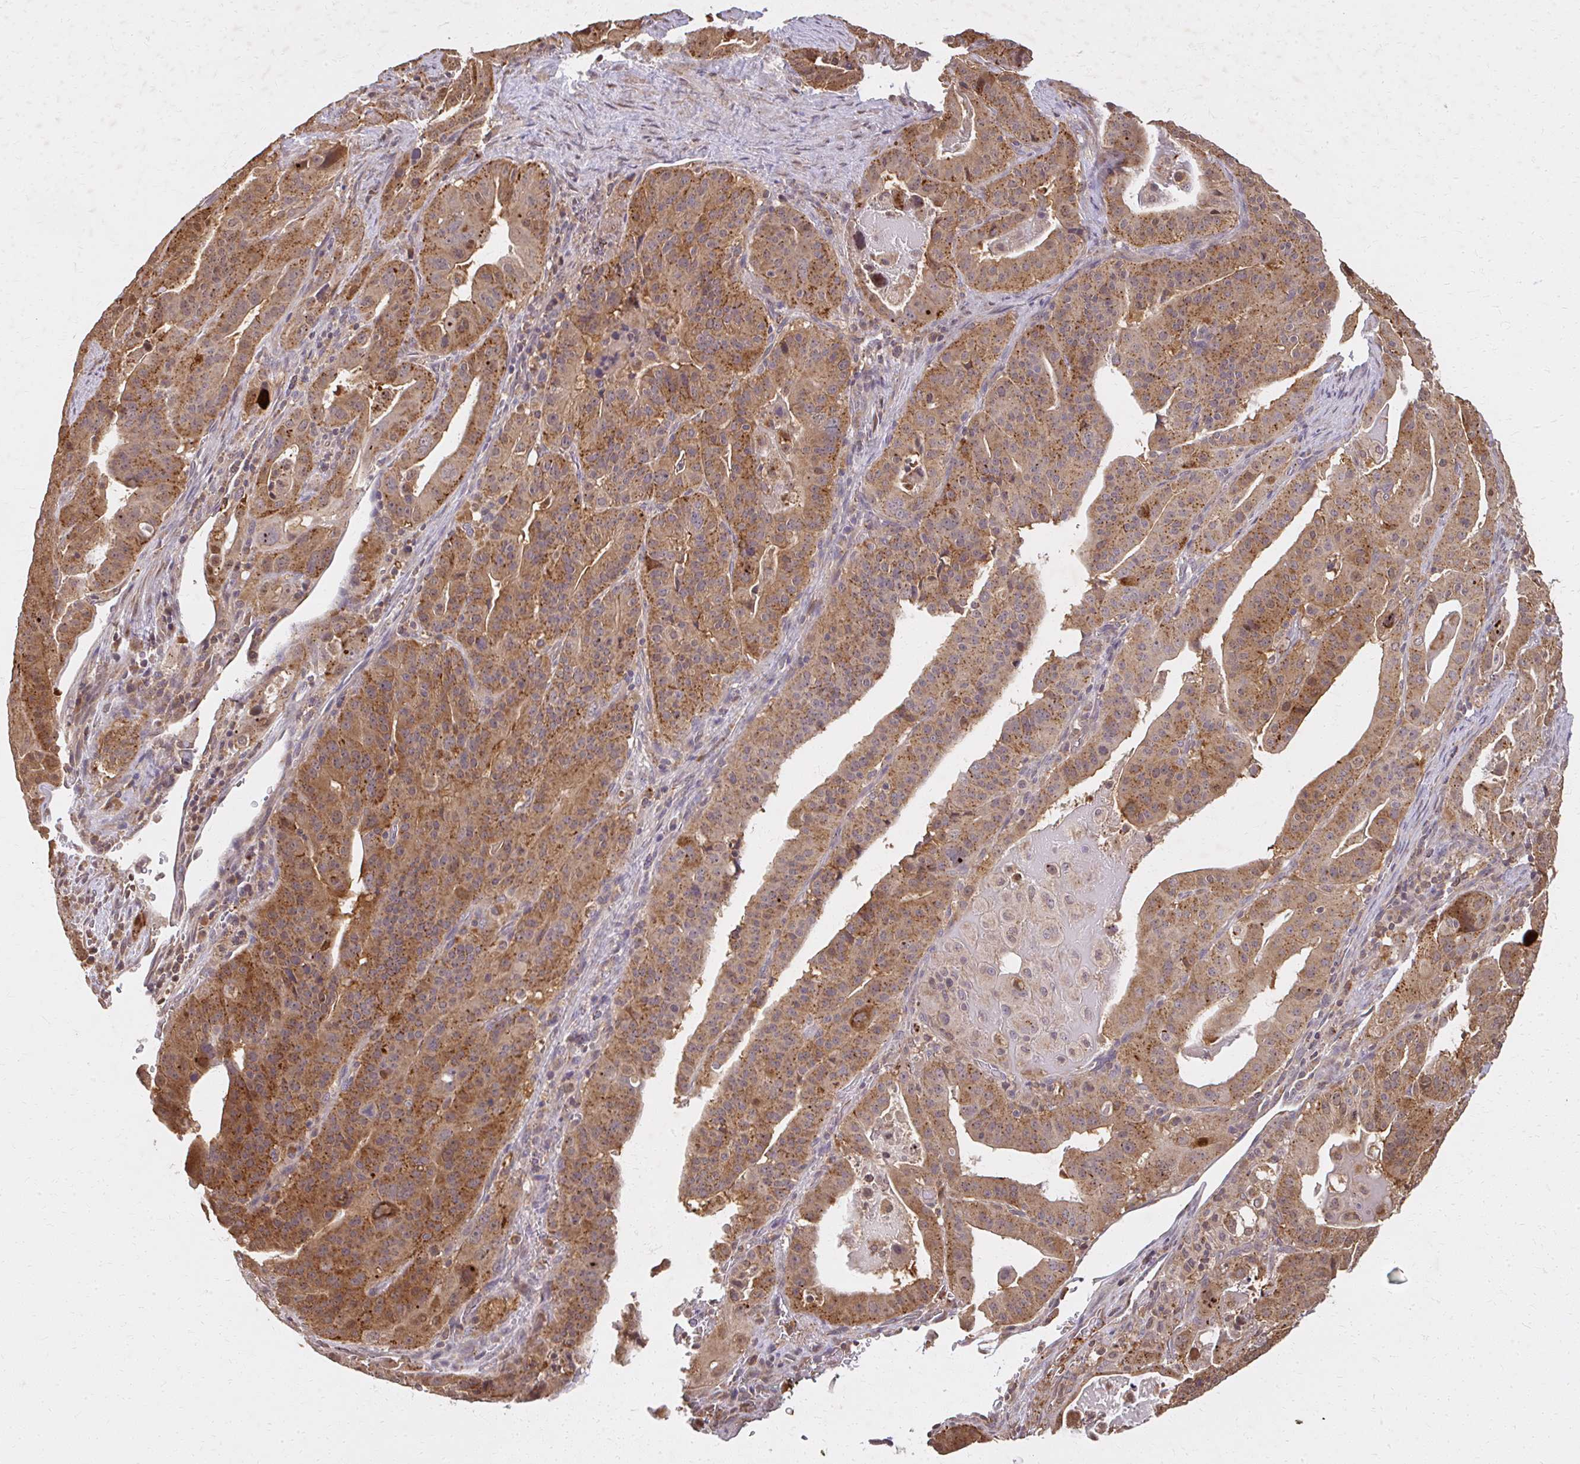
{"staining": {"intensity": "moderate", "quantity": ">75%", "location": "cytoplasmic/membranous"}, "tissue": "stomach cancer", "cell_type": "Tumor cells", "image_type": "cancer", "snomed": [{"axis": "morphology", "description": "Adenocarcinoma, NOS"}, {"axis": "topography", "description": "Stomach"}], "caption": "Tumor cells demonstrate moderate cytoplasmic/membranous staining in approximately >75% of cells in adenocarcinoma (stomach). (DAB IHC with brightfield microscopy, high magnification).", "gene": "LARS2", "patient": {"sex": "male", "age": 48}}